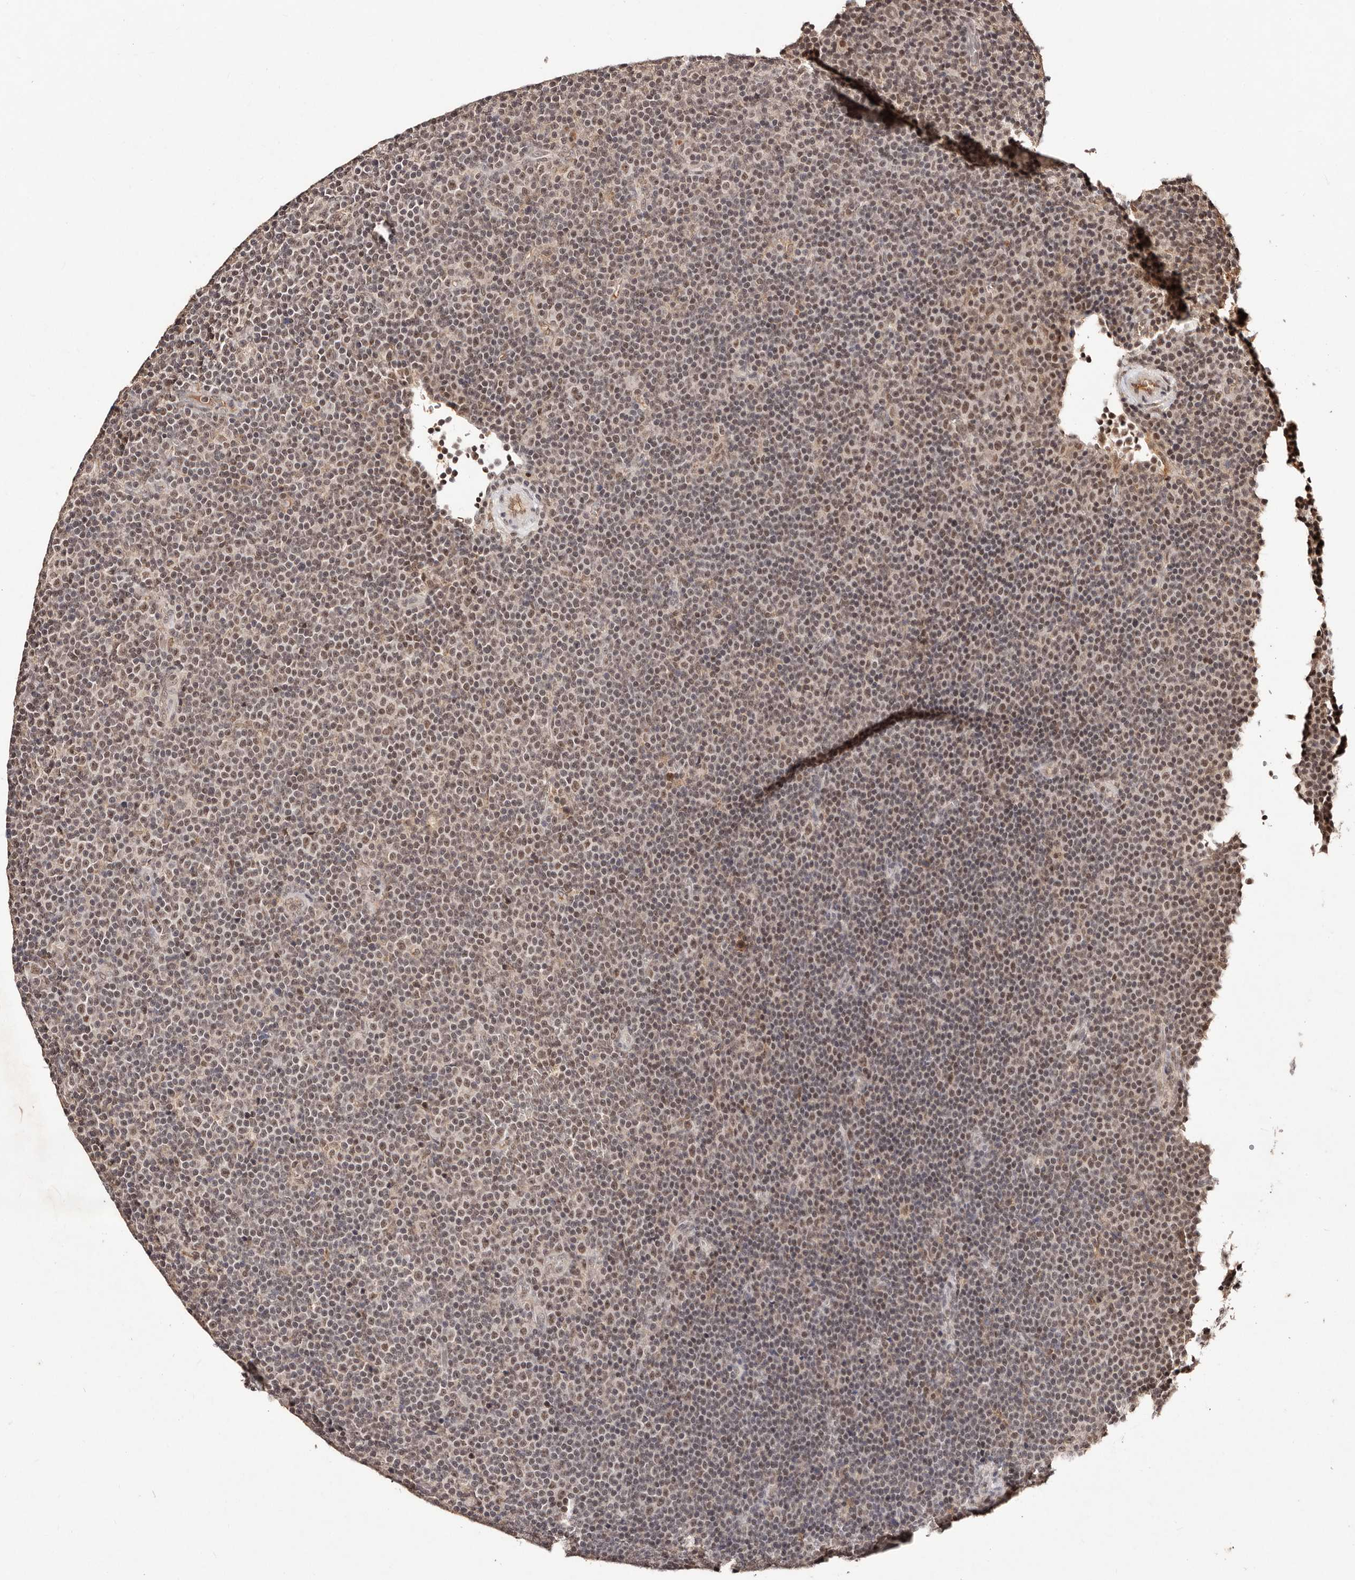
{"staining": {"intensity": "moderate", "quantity": ">75%", "location": "nuclear"}, "tissue": "lymphoma", "cell_type": "Tumor cells", "image_type": "cancer", "snomed": [{"axis": "morphology", "description": "Malignant lymphoma, non-Hodgkin's type, Low grade"}, {"axis": "topography", "description": "Lymph node"}], "caption": "Lymphoma stained with a protein marker exhibits moderate staining in tumor cells.", "gene": "BICRAL", "patient": {"sex": "female", "age": 67}}